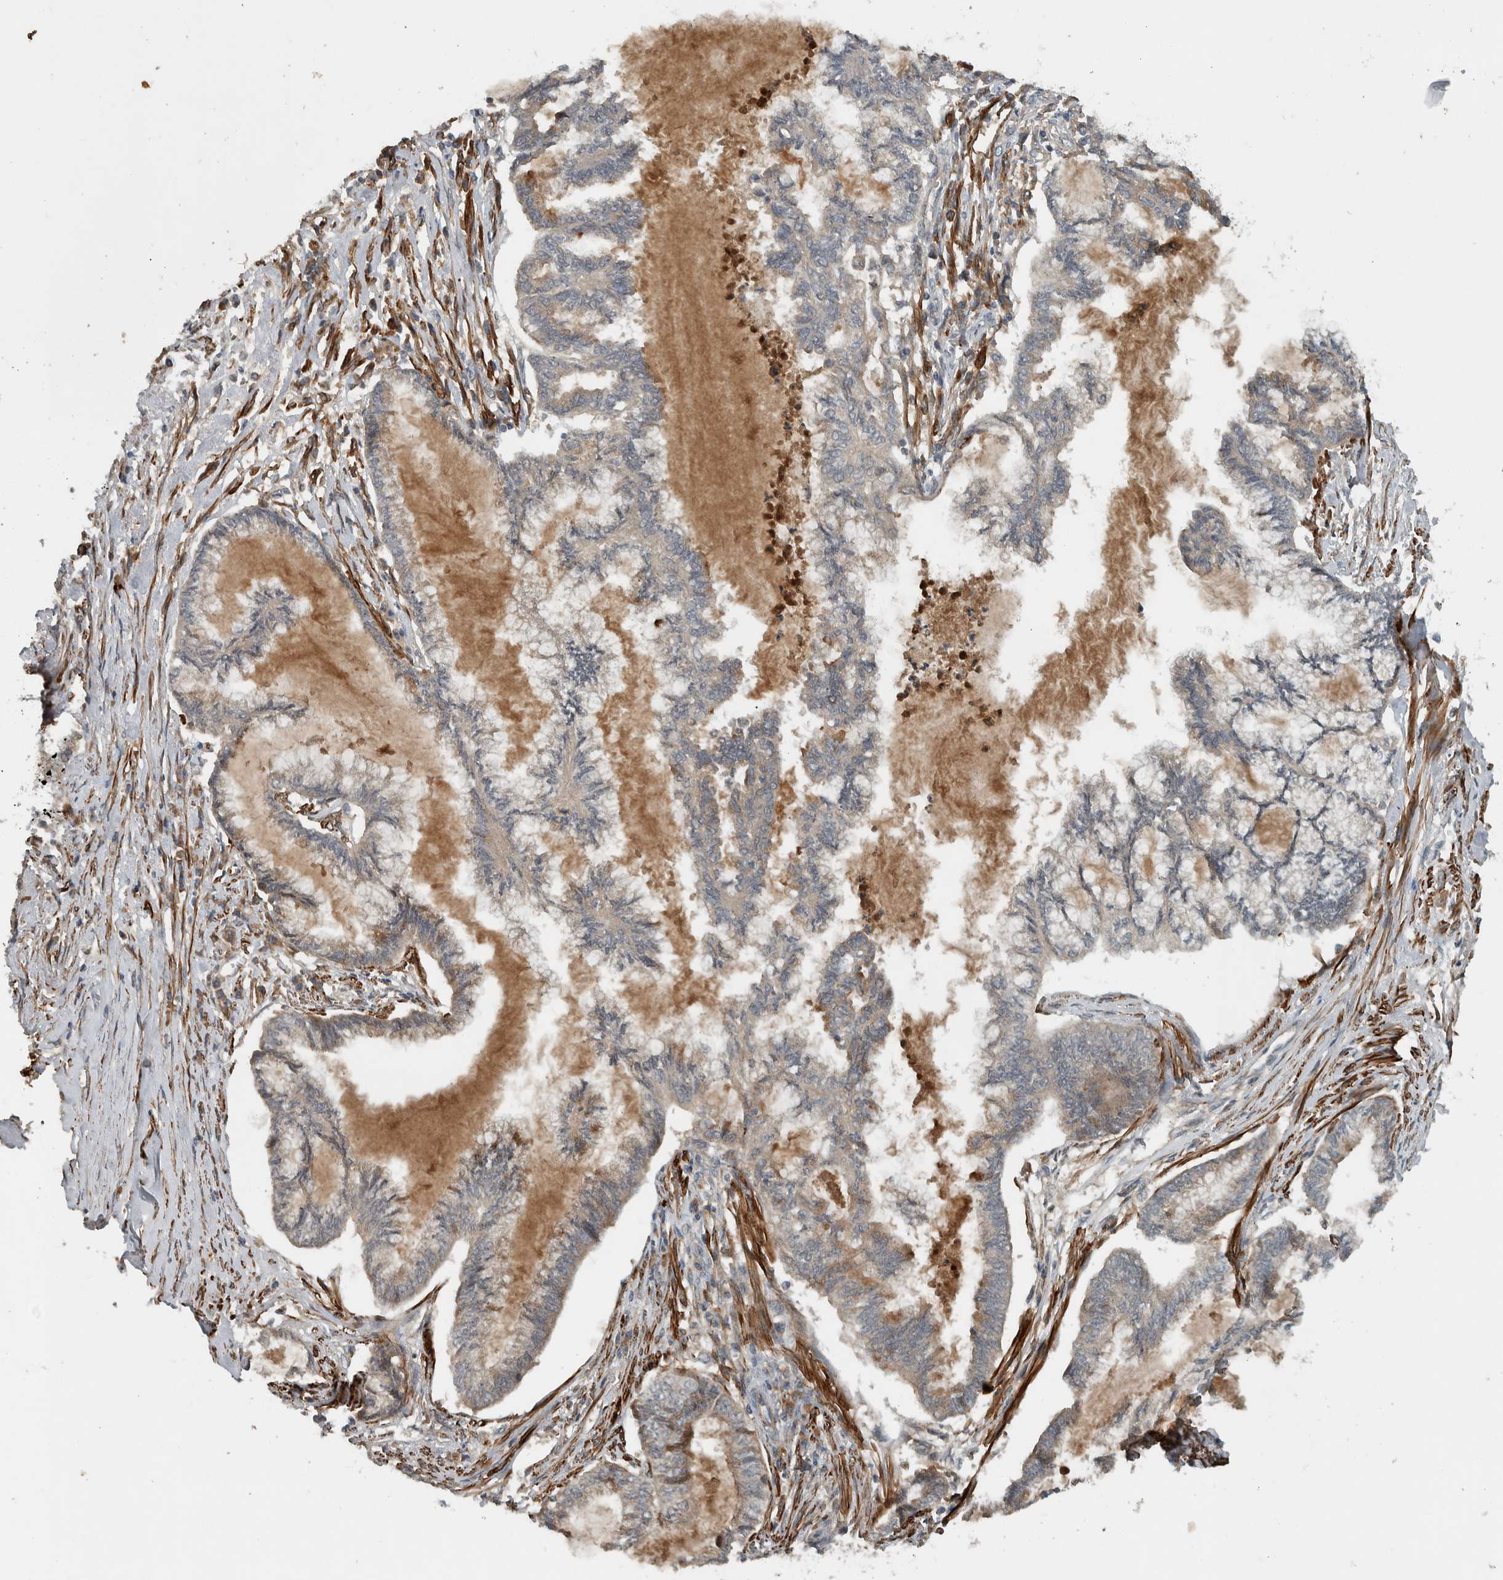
{"staining": {"intensity": "weak", "quantity": "<25%", "location": "cytoplasmic/membranous"}, "tissue": "endometrial cancer", "cell_type": "Tumor cells", "image_type": "cancer", "snomed": [{"axis": "morphology", "description": "Adenocarcinoma, NOS"}, {"axis": "topography", "description": "Endometrium"}], "caption": "The image reveals no staining of tumor cells in endometrial adenocarcinoma.", "gene": "LBHD1", "patient": {"sex": "female", "age": 86}}